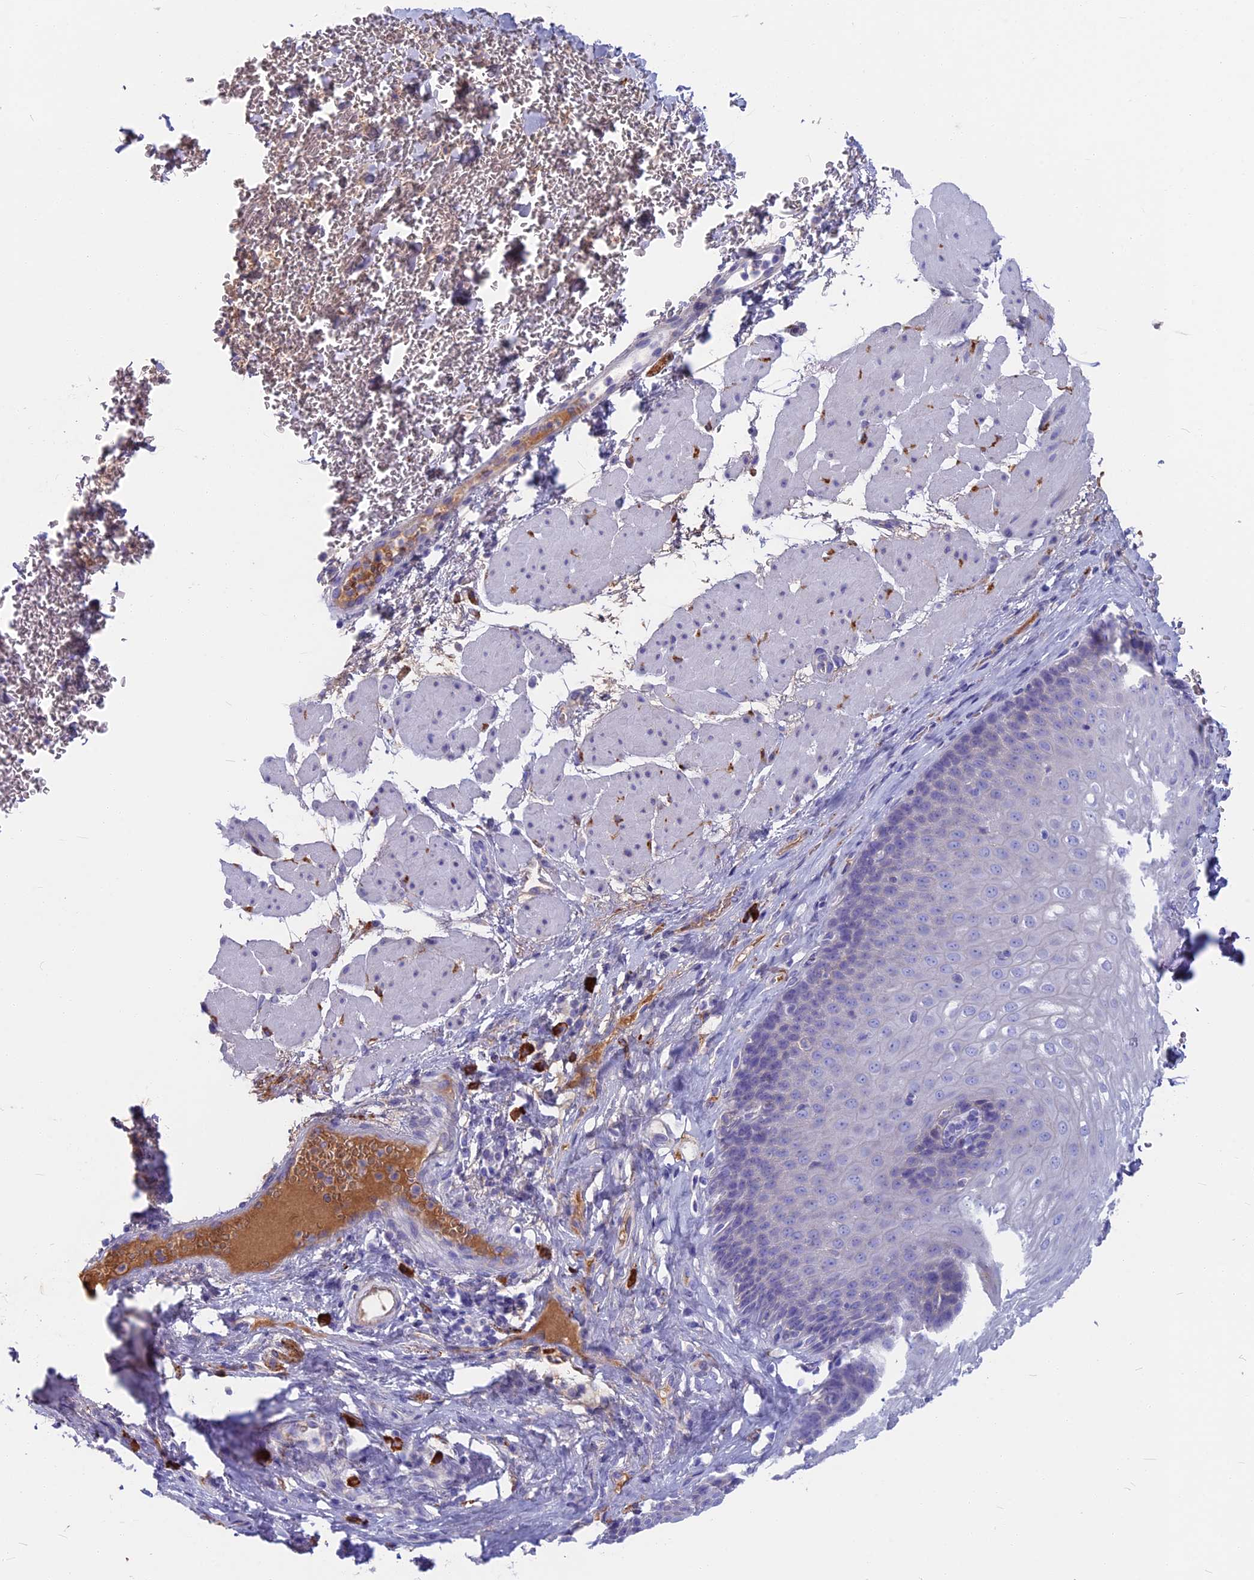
{"staining": {"intensity": "weak", "quantity": "<25%", "location": "cytoplasmic/membranous"}, "tissue": "esophagus", "cell_type": "Squamous epithelial cells", "image_type": "normal", "snomed": [{"axis": "morphology", "description": "Normal tissue, NOS"}, {"axis": "topography", "description": "Esophagus"}], "caption": "Immunohistochemical staining of benign human esophagus displays no significant positivity in squamous epithelial cells.", "gene": "SNAP91", "patient": {"sex": "female", "age": 66}}